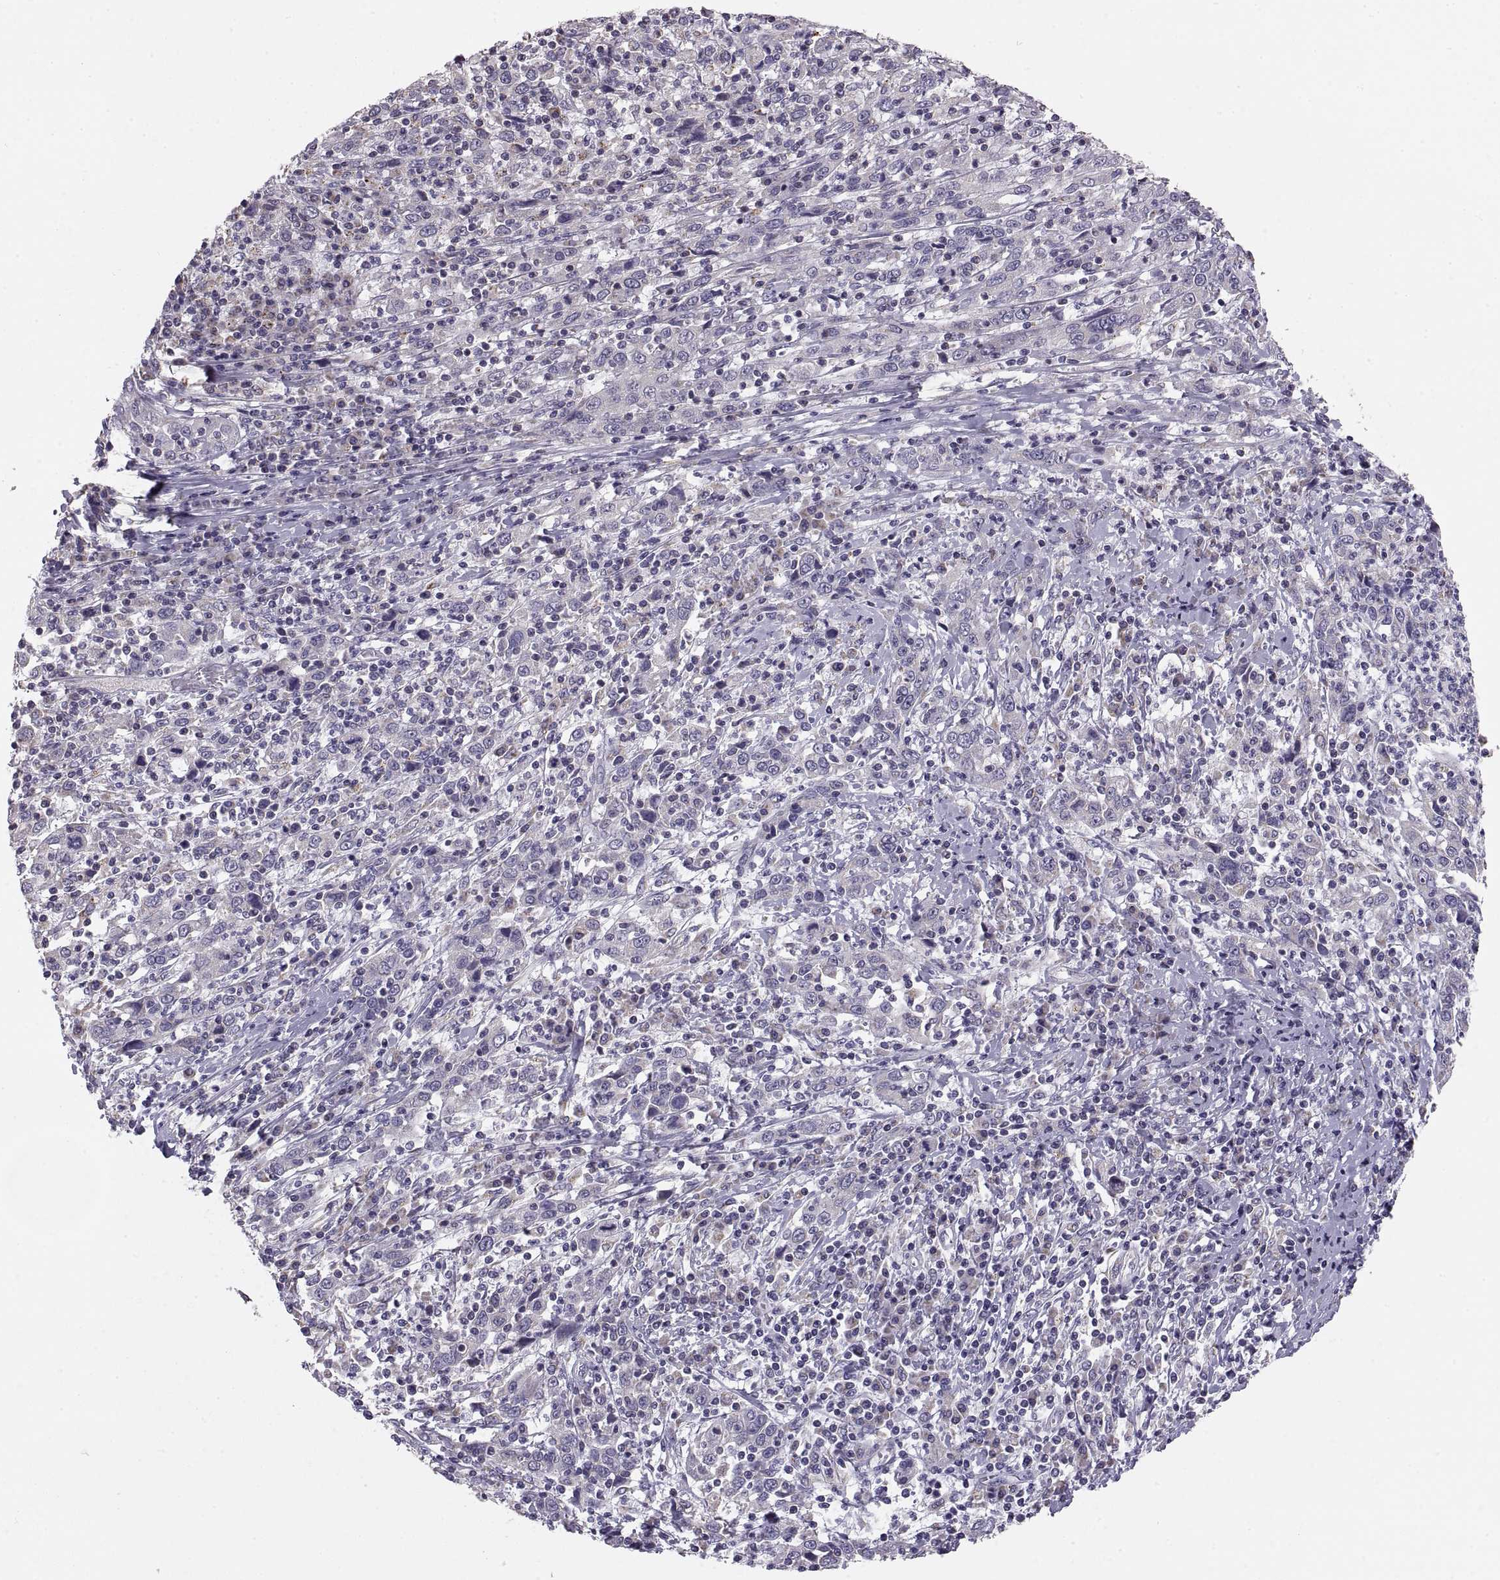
{"staining": {"intensity": "negative", "quantity": "none", "location": "none"}, "tissue": "cervical cancer", "cell_type": "Tumor cells", "image_type": "cancer", "snomed": [{"axis": "morphology", "description": "Squamous cell carcinoma, NOS"}, {"axis": "topography", "description": "Cervix"}], "caption": "Immunohistochemical staining of human squamous cell carcinoma (cervical) shows no significant positivity in tumor cells.", "gene": "TNNC1", "patient": {"sex": "female", "age": 46}}